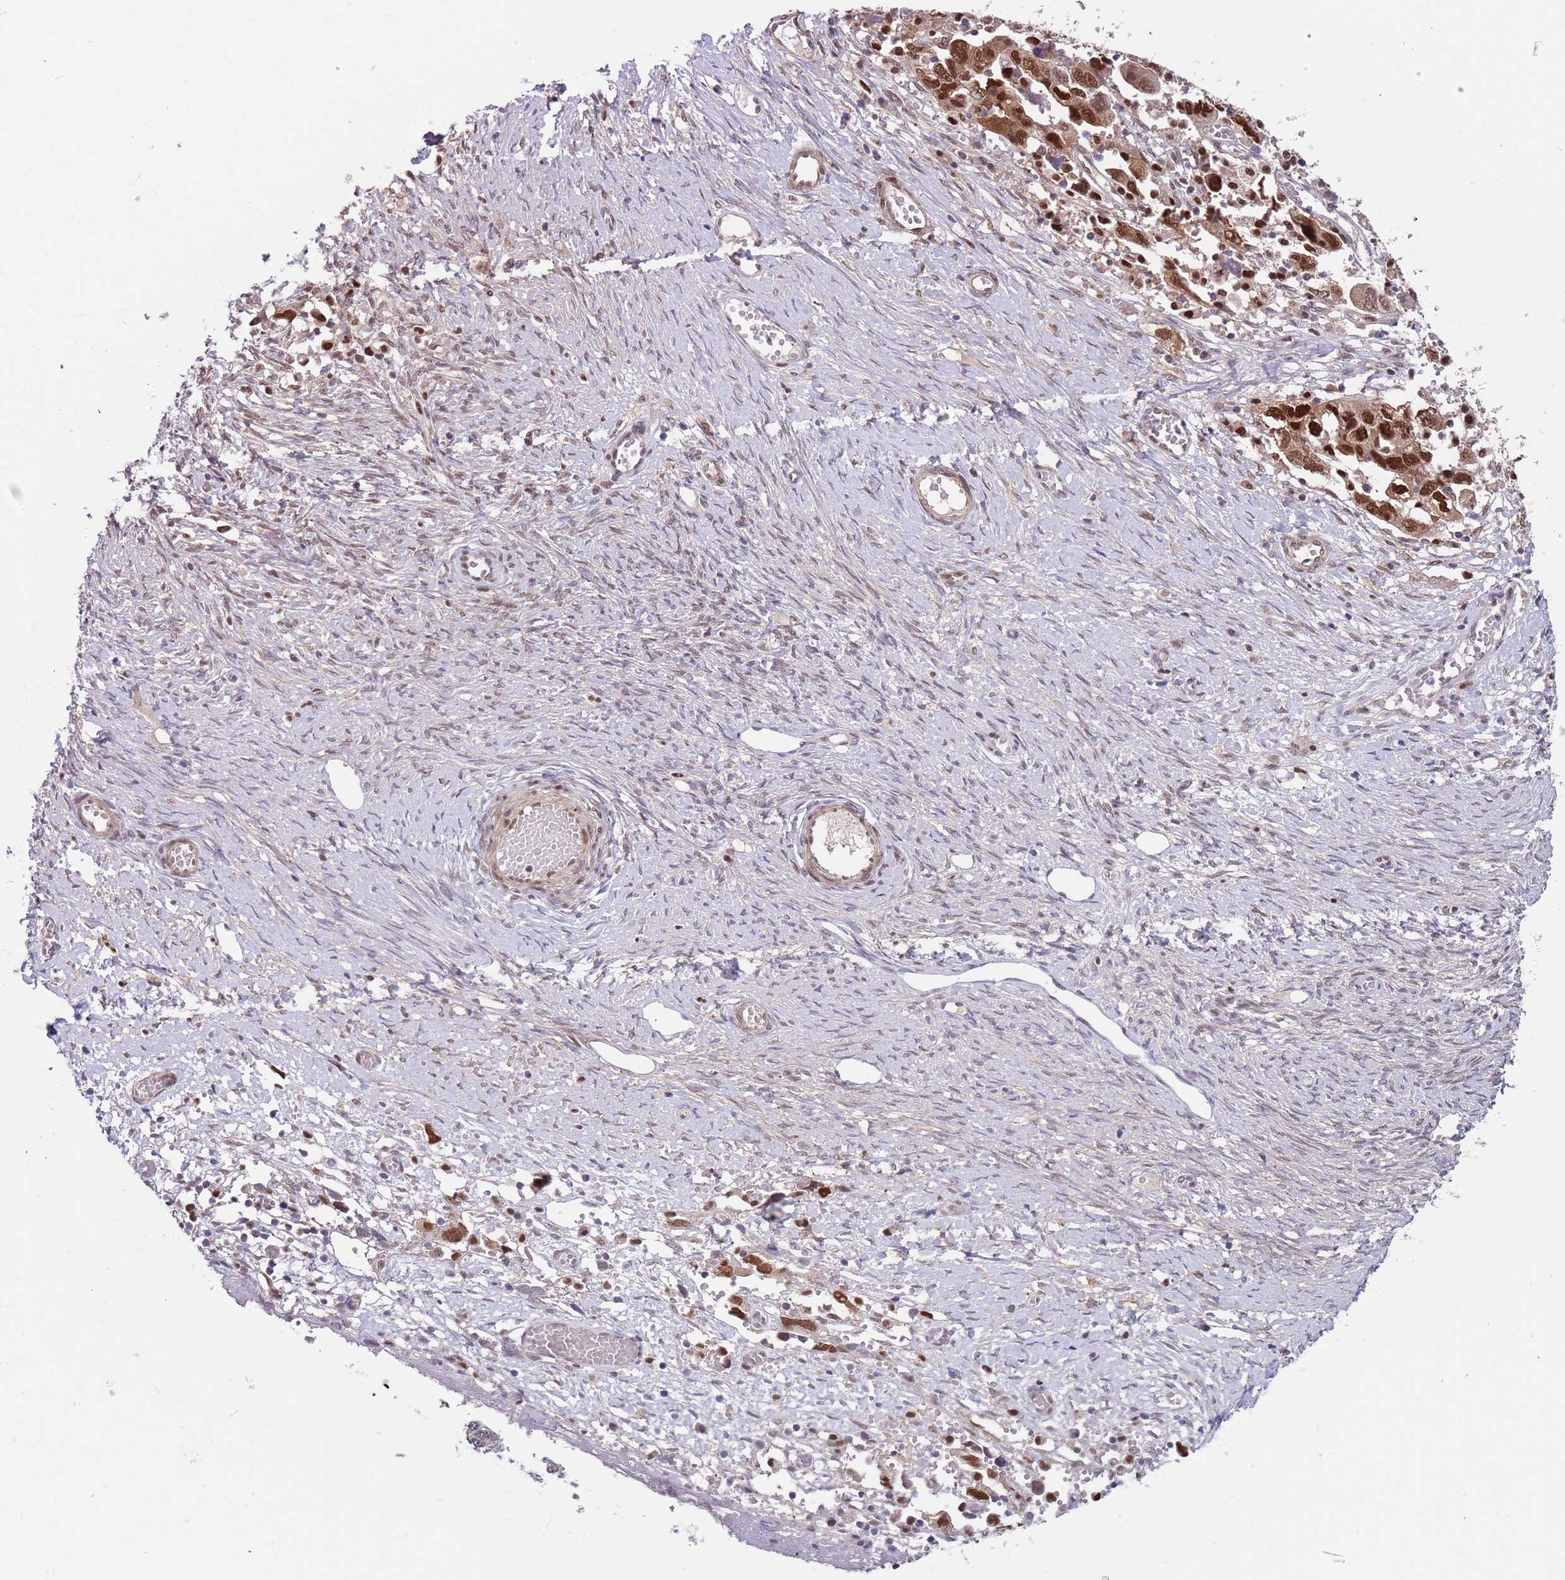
{"staining": {"intensity": "strong", "quantity": ">75%", "location": "cytoplasmic/membranous,nuclear"}, "tissue": "ovarian cancer", "cell_type": "Tumor cells", "image_type": "cancer", "snomed": [{"axis": "morphology", "description": "Carcinoma, NOS"}, {"axis": "morphology", "description": "Cystadenocarcinoma, serous, NOS"}, {"axis": "topography", "description": "Ovary"}], "caption": "Ovarian cancer (serous cystadenocarcinoma) was stained to show a protein in brown. There is high levels of strong cytoplasmic/membranous and nuclear positivity in approximately >75% of tumor cells.", "gene": "RMND5B", "patient": {"sex": "female", "age": 69}}